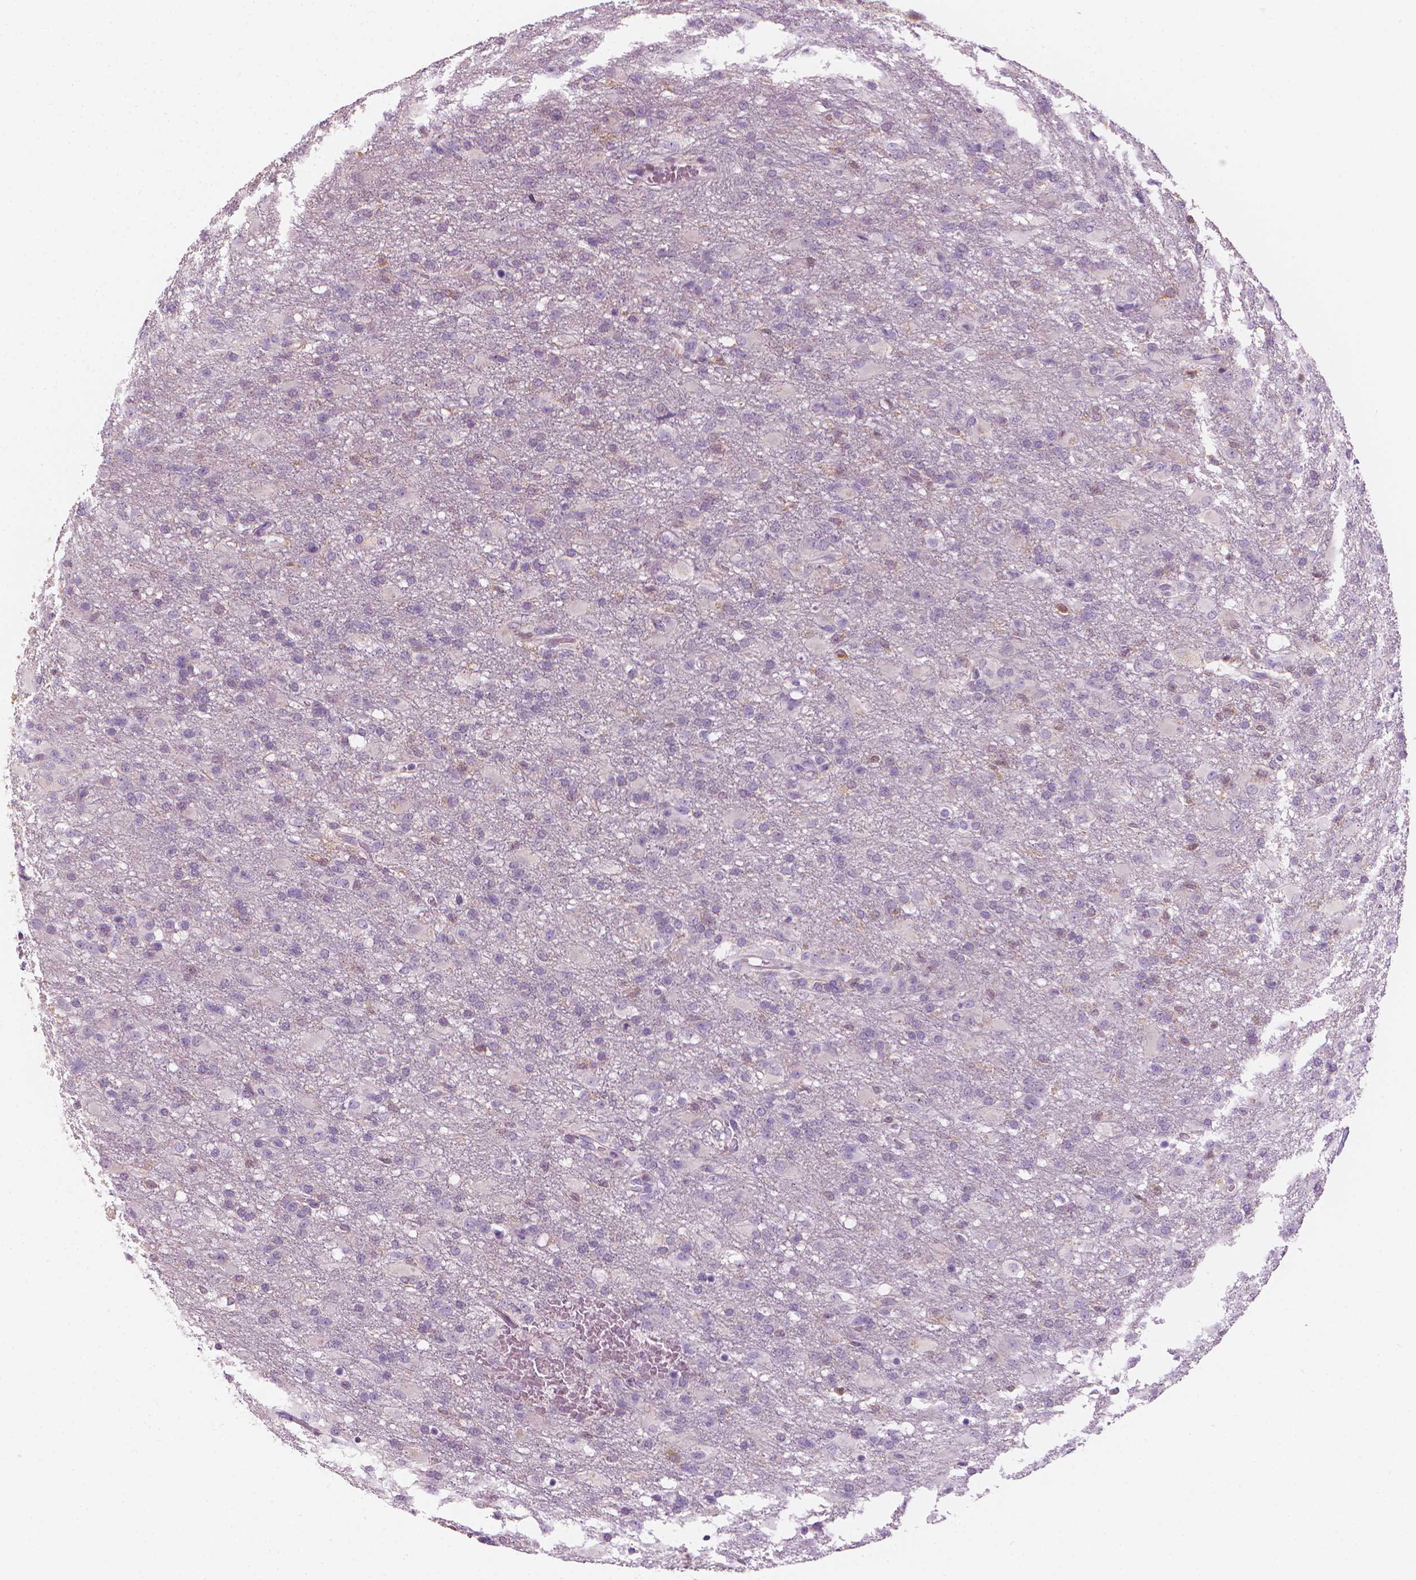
{"staining": {"intensity": "negative", "quantity": "none", "location": "none"}, "tissue": "glioma", "cell_type": "Tumor cells", "image_type": "cancer", "snomed": [{"axis": "morphology", "description": "Glioma, malignant, High grade"}, {"axis": "topography", "description": "Brain"}], "caption": "The photomicrograph shows no staining of tumor cells in malignant glioma (high-grade).", "gene": "SHMT1", "patient": {"sex": "male", "age": 68}}